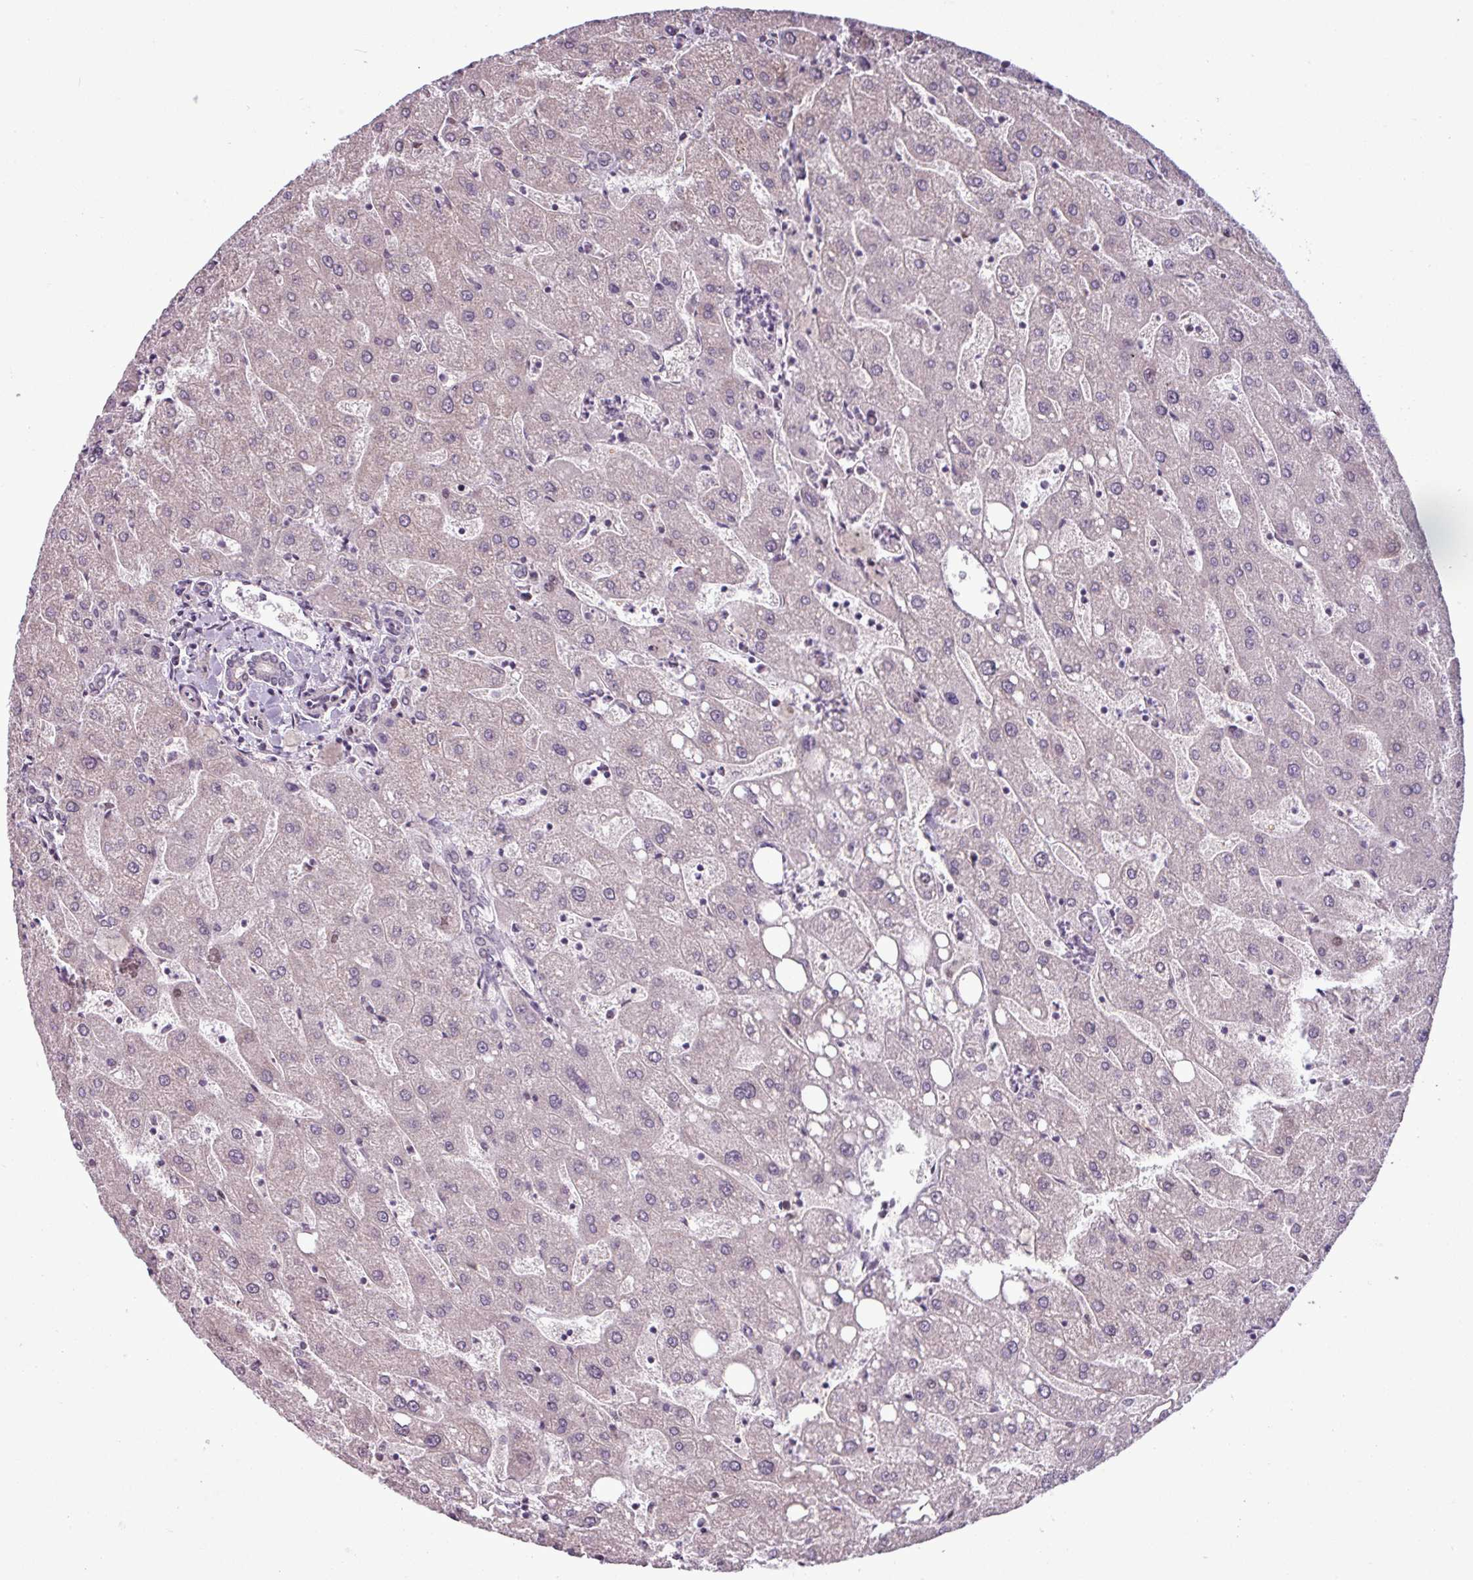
{"staining": {"intensity": "negative", "quantity": "none", "location": "none"}, "tissue": "liver", "cell_type": "Cholangiocytes", "image_type": "normal", "snomed": [{"axis": "morphology", "description": "Normal tissue, NOS"}, {"axis": "topography", "description": "Liver"}], "caption": "Liver stained for a protein using immunohistochemistry (IHC) exhibits no positivity cholangiocytes.", "gene": "GPT2", "patient": {"sex": "male", "age": 67}}